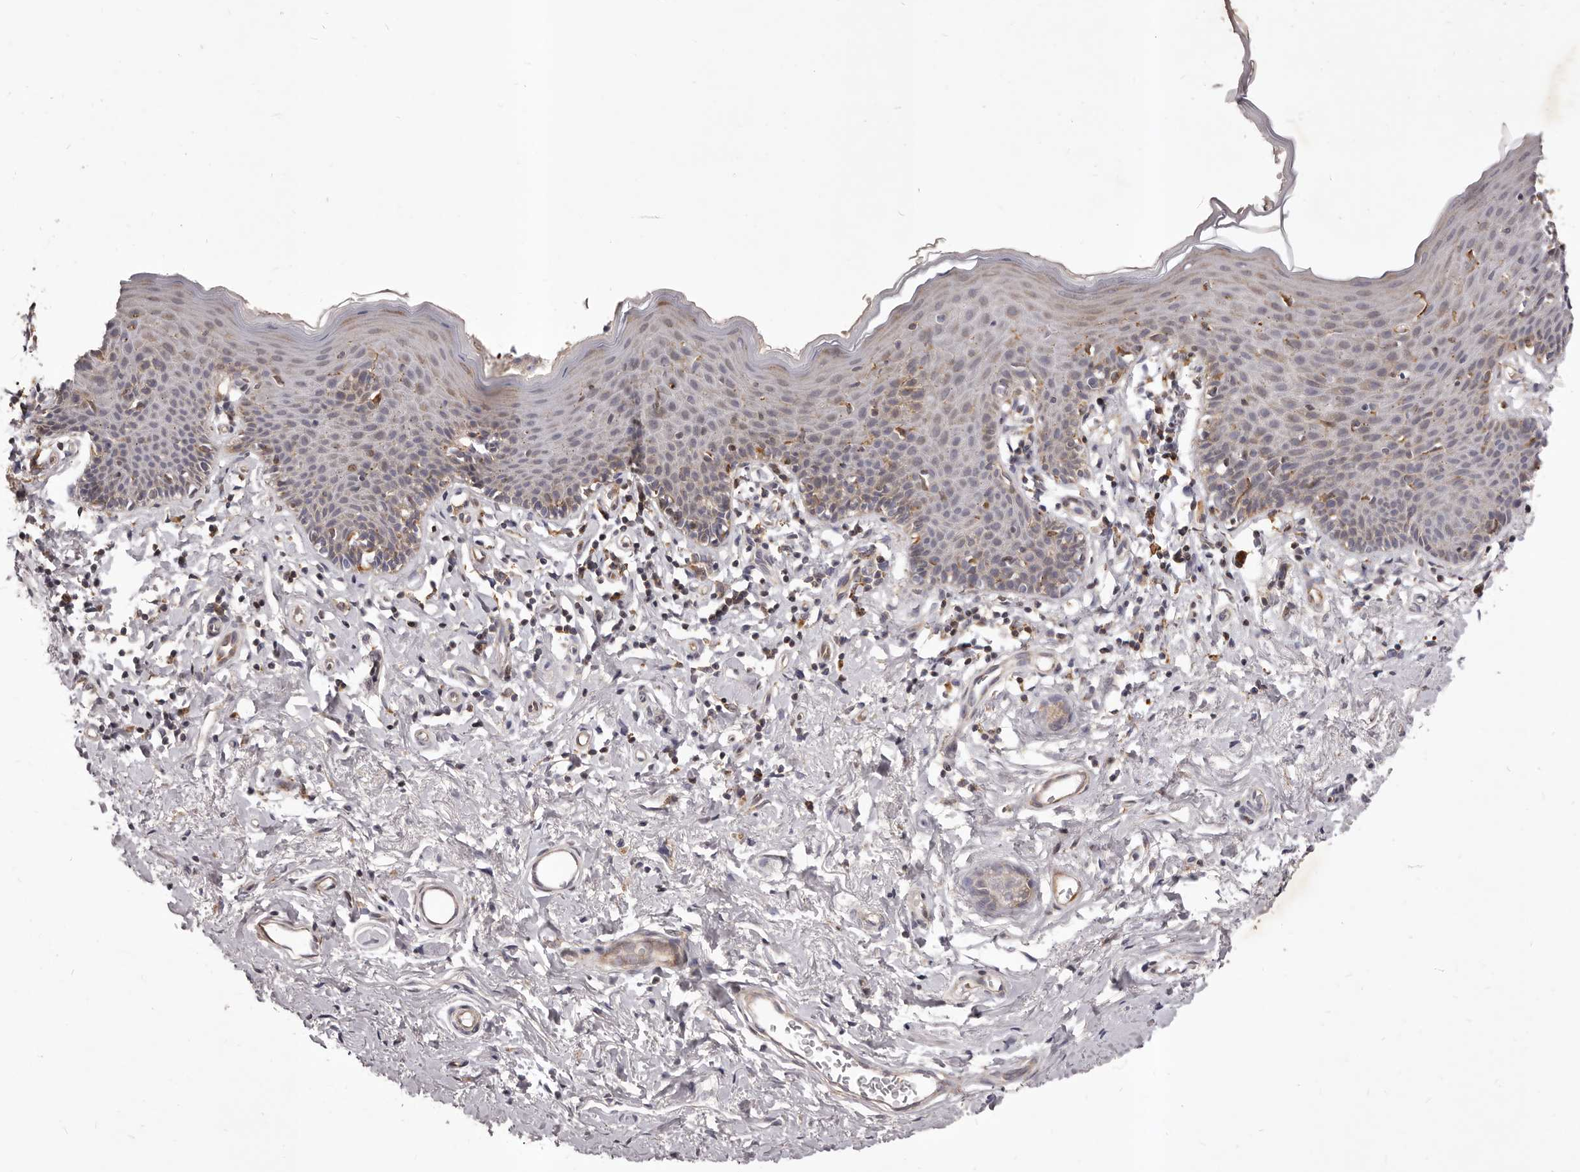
{"staining": {"intensity": "weak", "quantity": "<25%", "location": "cytoplasmic/membranous"}, "tissue": "skin", "cell_type": "Epidermal cells", "image_type": "normal", "snomed": [{"axis": "morphology", "description": "Normal tissue, NOS"}, {"axis": "topography", "description": "Vulva"}], "caption": "The histopathology image shows no staining of epidermal cells in benign skin.", "gene": "ALPK1", "patient": {"sex": "female", "age": 66}}